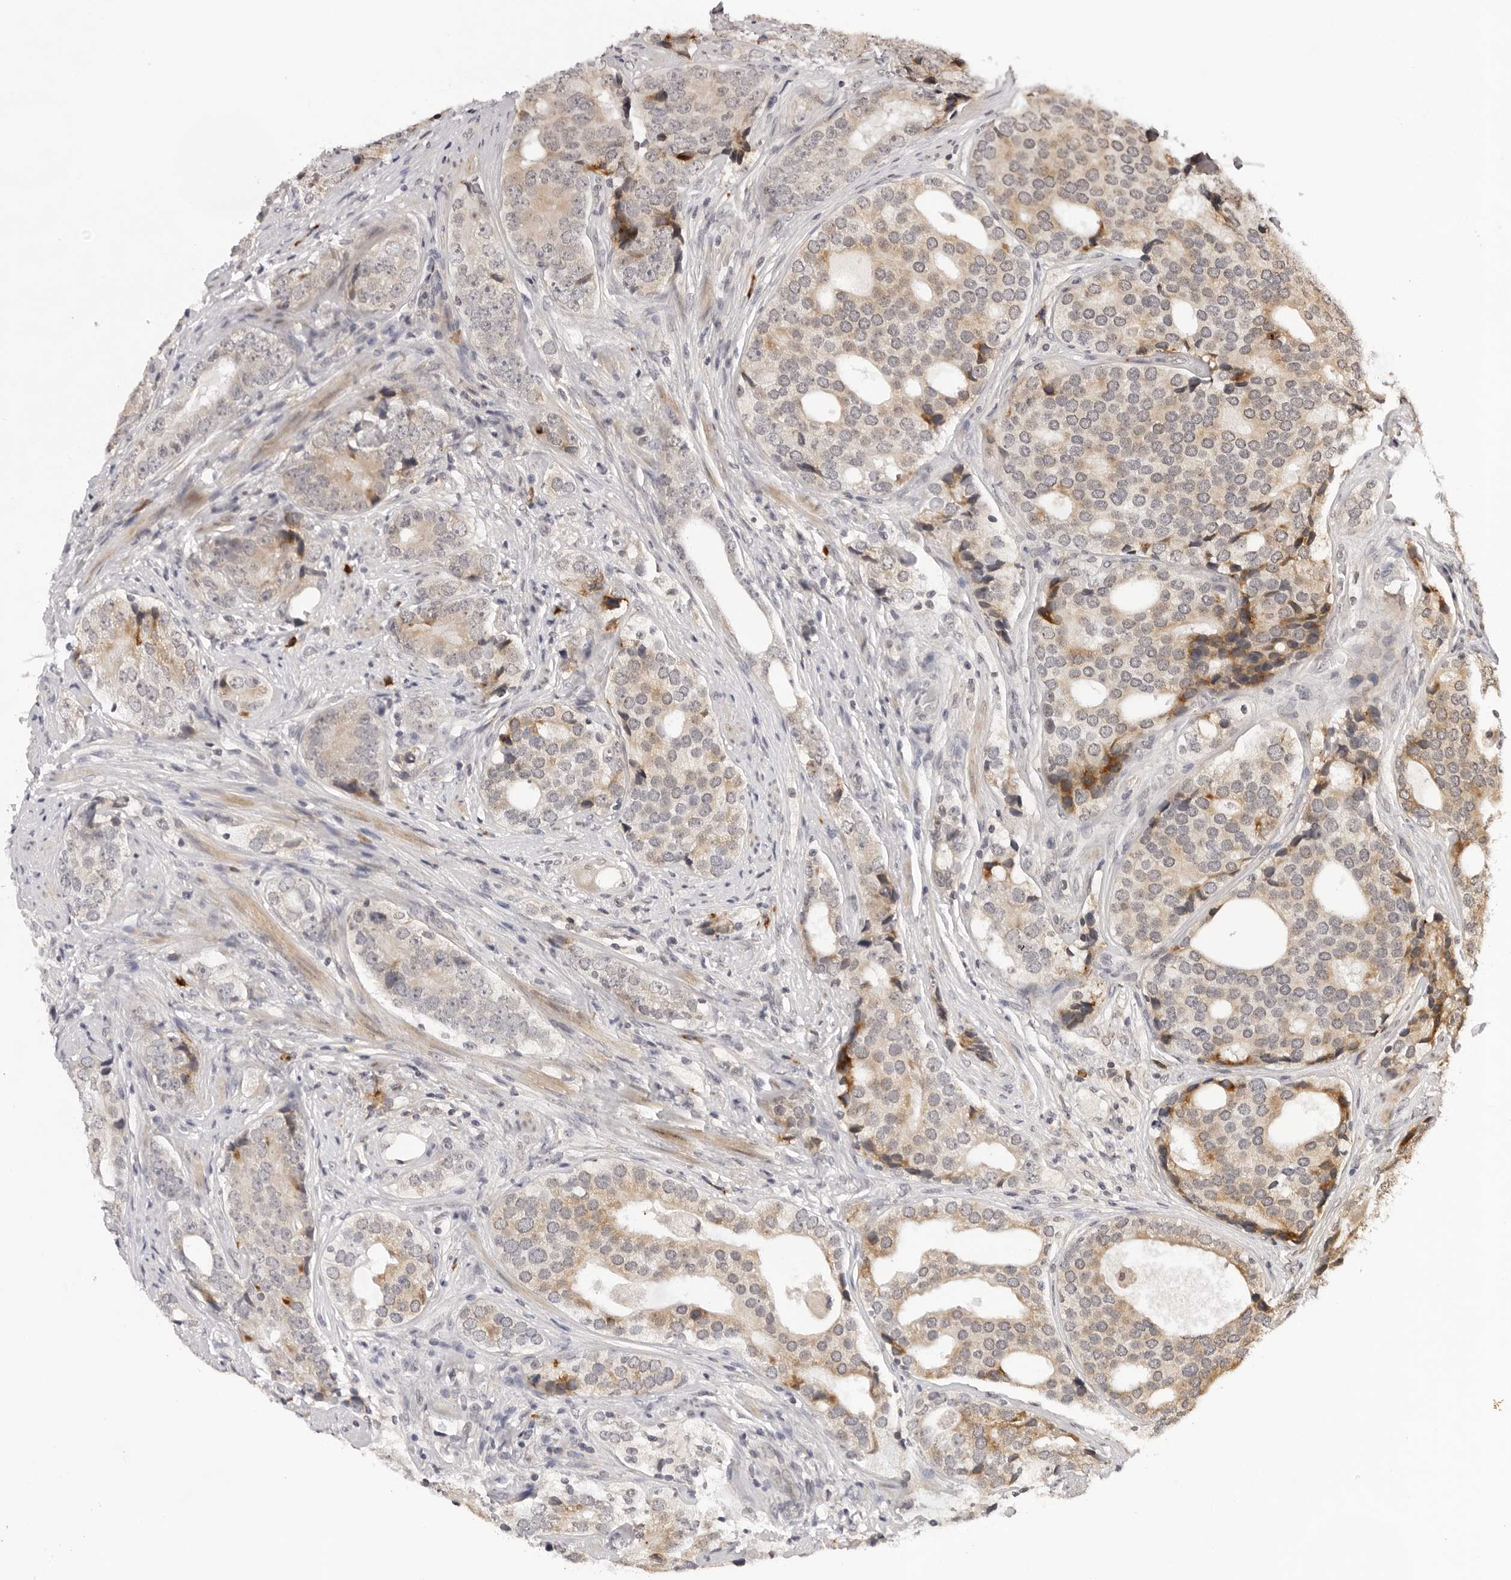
{"staining": {"intensity": "moderate", "quantity": "<25%", "location": "cytoplasmic/membranous"}, "tissue": "prostate cancer", "cell_type": "Tumor cells", "image_type": "cancer", "snomed": [{"axis": "morphology", "description": "Adenocarcinoma, High grade"}, {"axis": "topography", "description": "Prostate"}], "caption": "Protein expression by immunohistochemistry (IHC) demonstrates moderate cytoplasmic/membranous expression in about <25% of tumor cells in prostate adenocarcinoma (high-grade).", "gene": "IL17RA", "patient": {"sex": "male", "age": 56}}